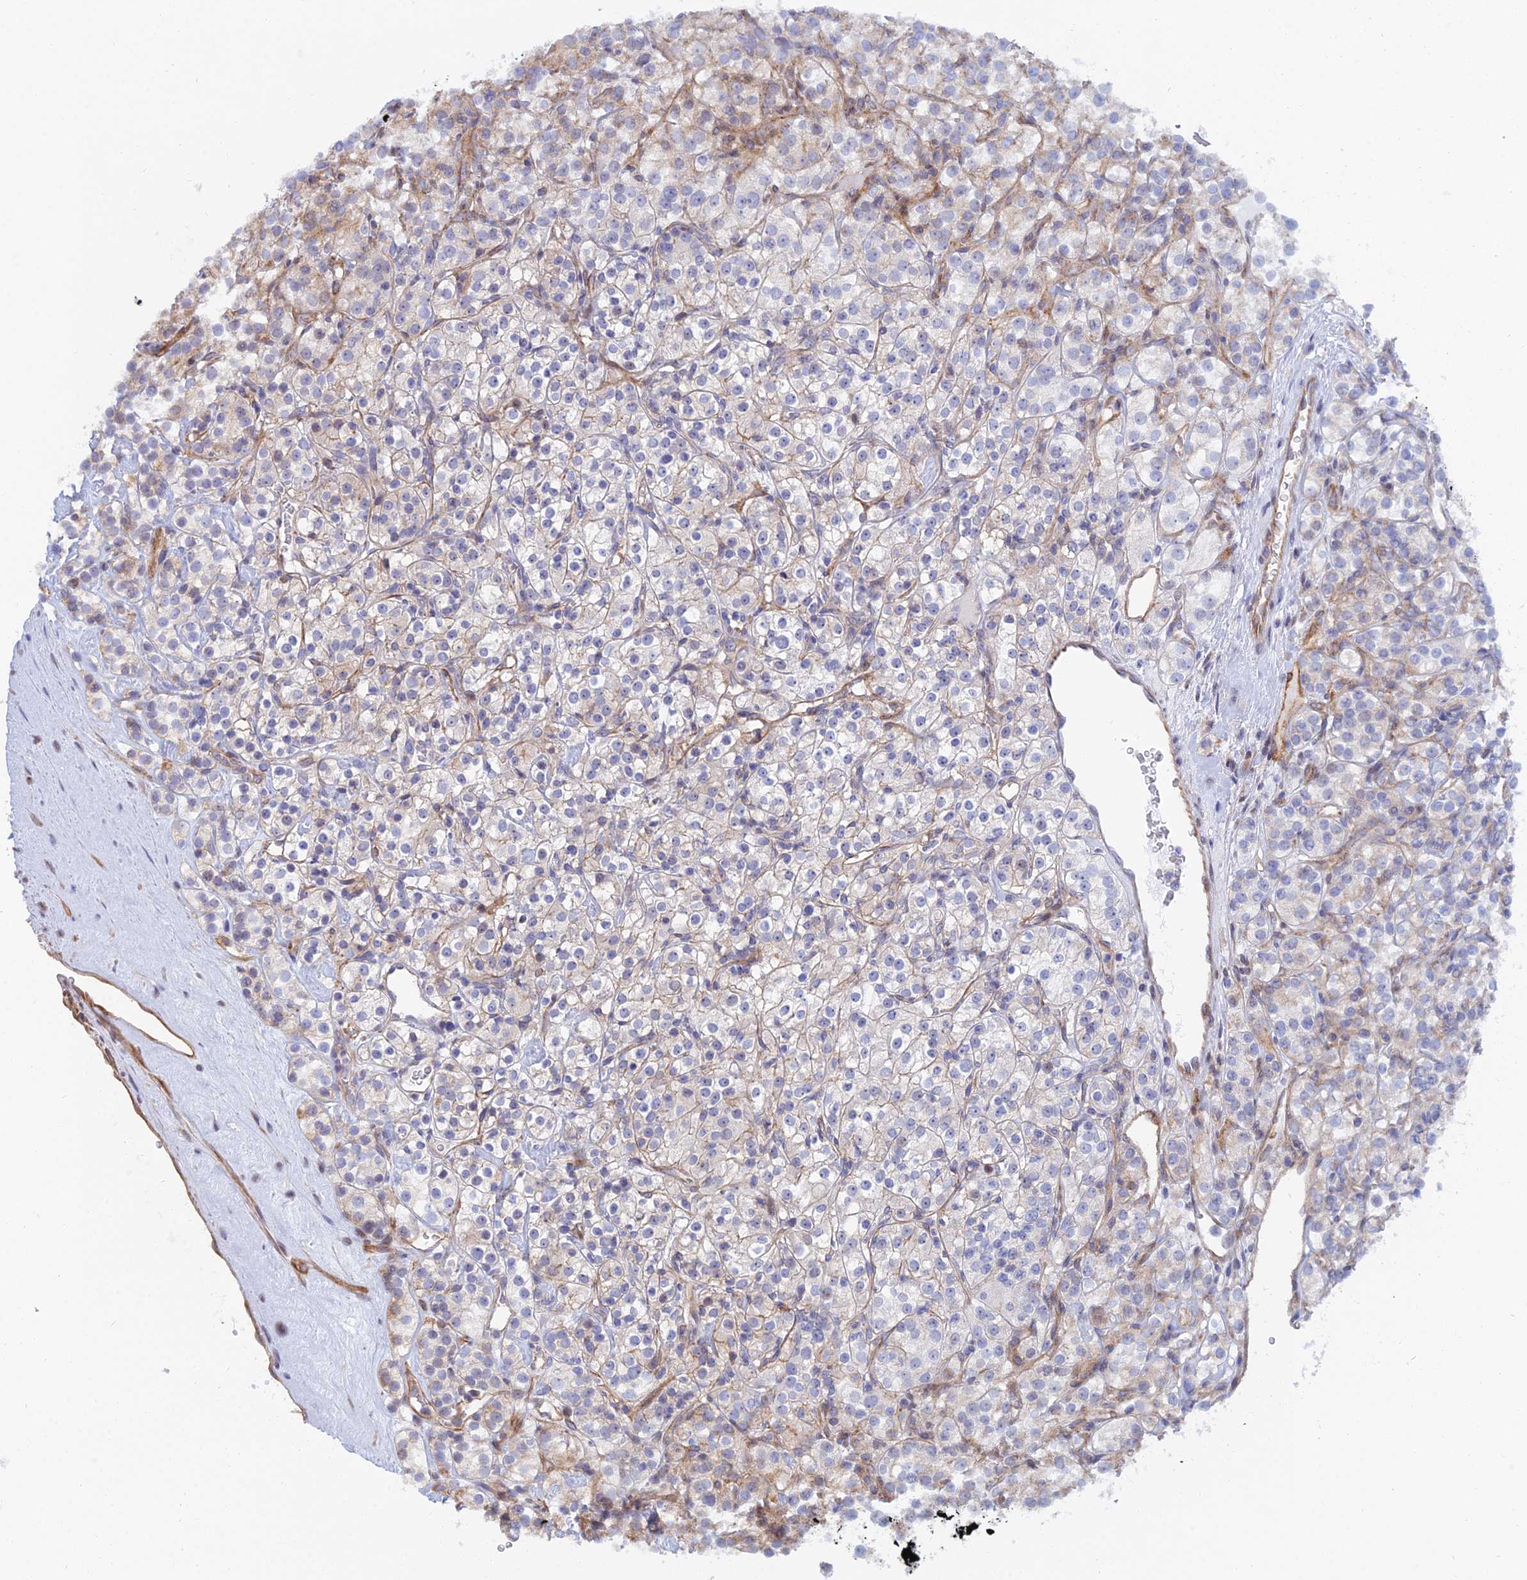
{"staining": {"intensity": "moderate", "quantity": "<25%", "location": "cytoplasmic/membranous"}, "tissue": "renal cancer", "cell_type": "Tumor cells", "image_type": "cancer", "snomed": [{"axis": "morphology", "description": "Adenocarcinoma, NOS"}, {"axis": "topography", "description": "Kidney"}], "caption": "Renal adenocarcinoma tissue shows moderate cytoplasmic/membranous positivity in approximately <25% of tumor cells, visualized by immunohistochemistry. Immunohistochemistry (ihc) stains the protein of interest in brown and the nuclei are stained blue.", "gene": "TRIM43B", "patient": {"sex": "male", "age": 77}}